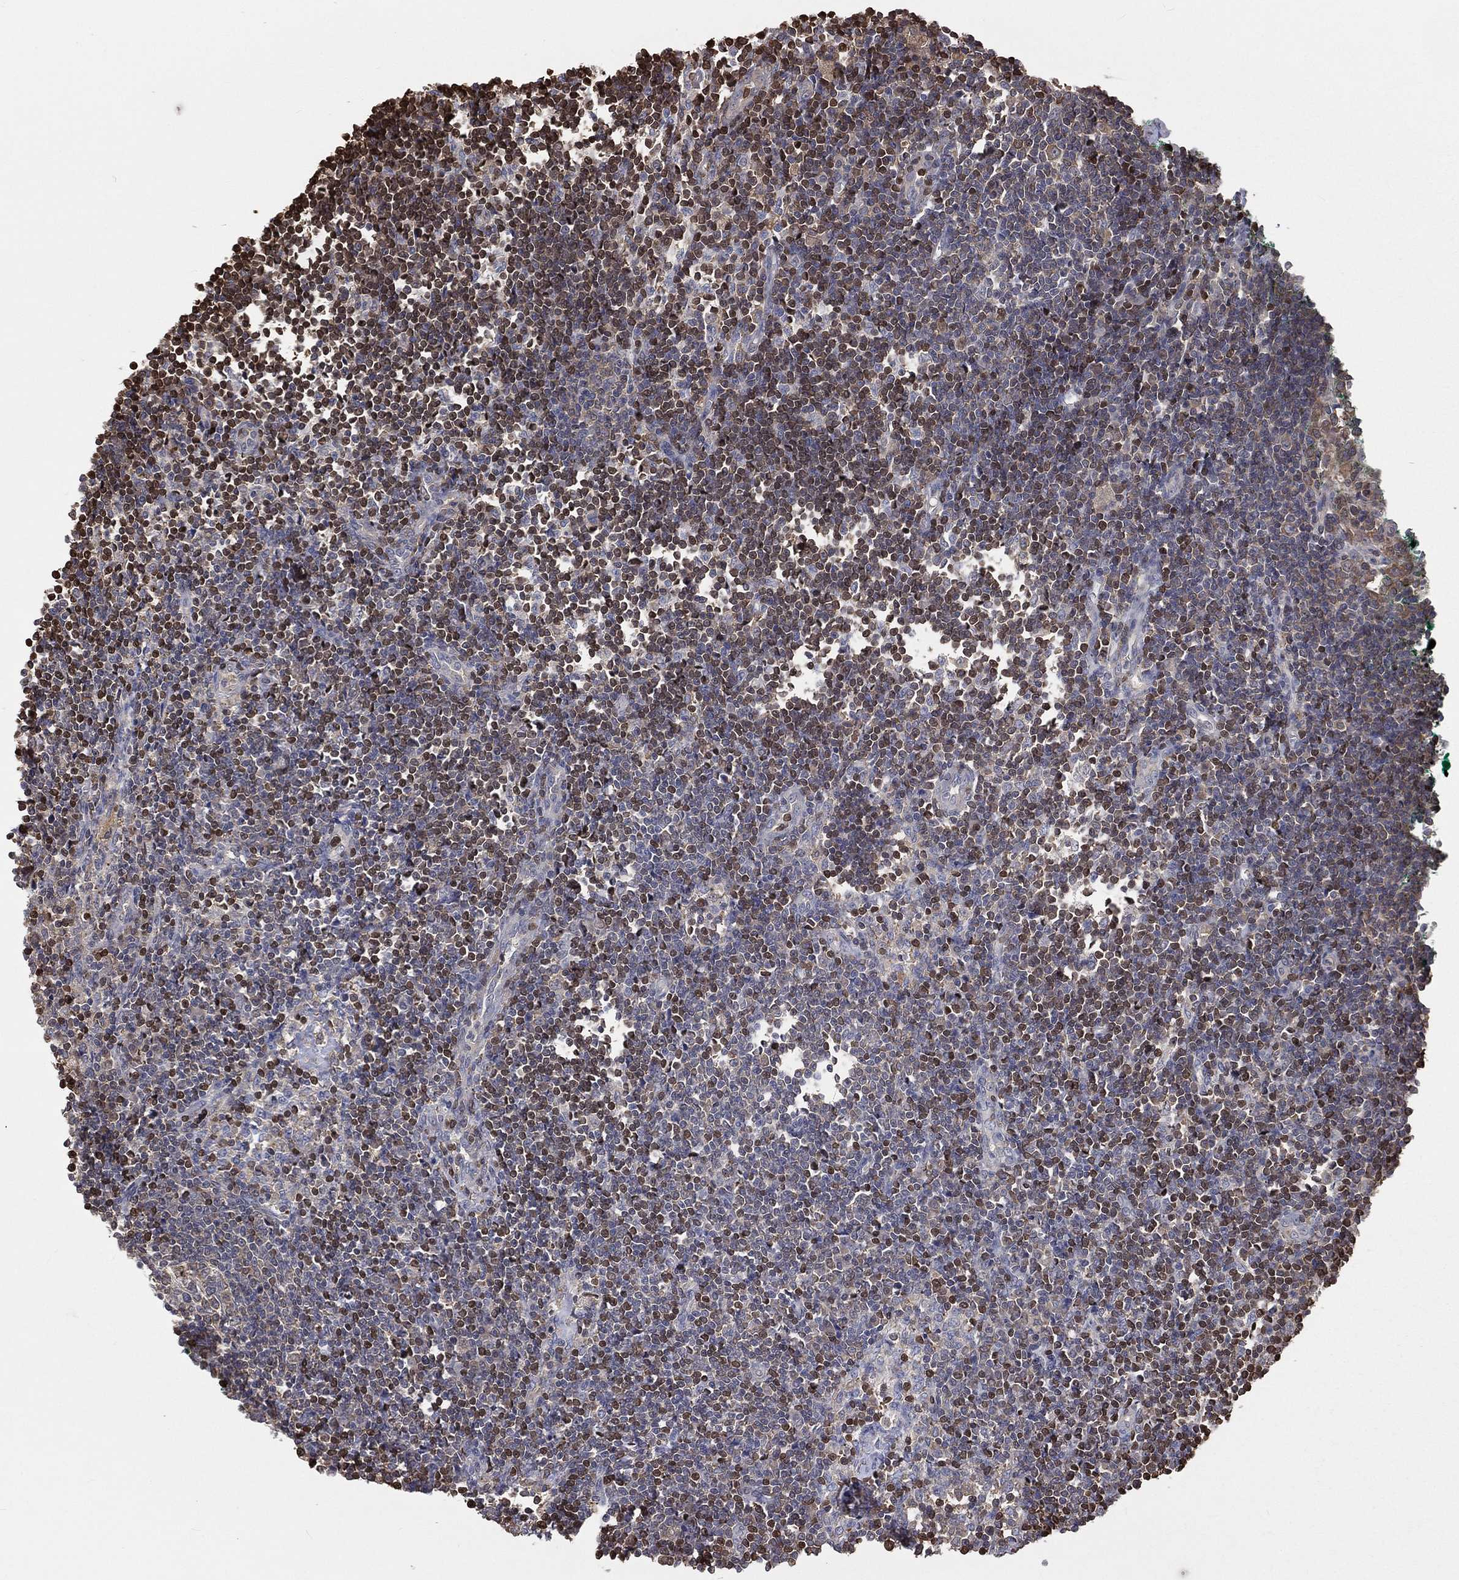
{"staining": {"intensity": "weak", "quantity": "<25%", "location": "cytoplasmic/membranous"}, "tissue": "lymph node", "cell_type": "Germinal center cells", "image_type": "normal", "snomed": [{"axis": "morphology", "description": "Normal tissue, NOS"}, {"axis": "morphology", "description": "Adenocarcinoma, NOS"}, {"axis": "topography", "description": "Lymph node"}, {"axis": "topography", "description": "Pancreas"}], "caption": "DAB (3,3'-diaminobenzidine) immunohistochemical staining of benign human lymph node reveals no significant positivity in germinal center cells.", "gene": "TBC1D2", "patient": {"sex": "female", "age": 58}}